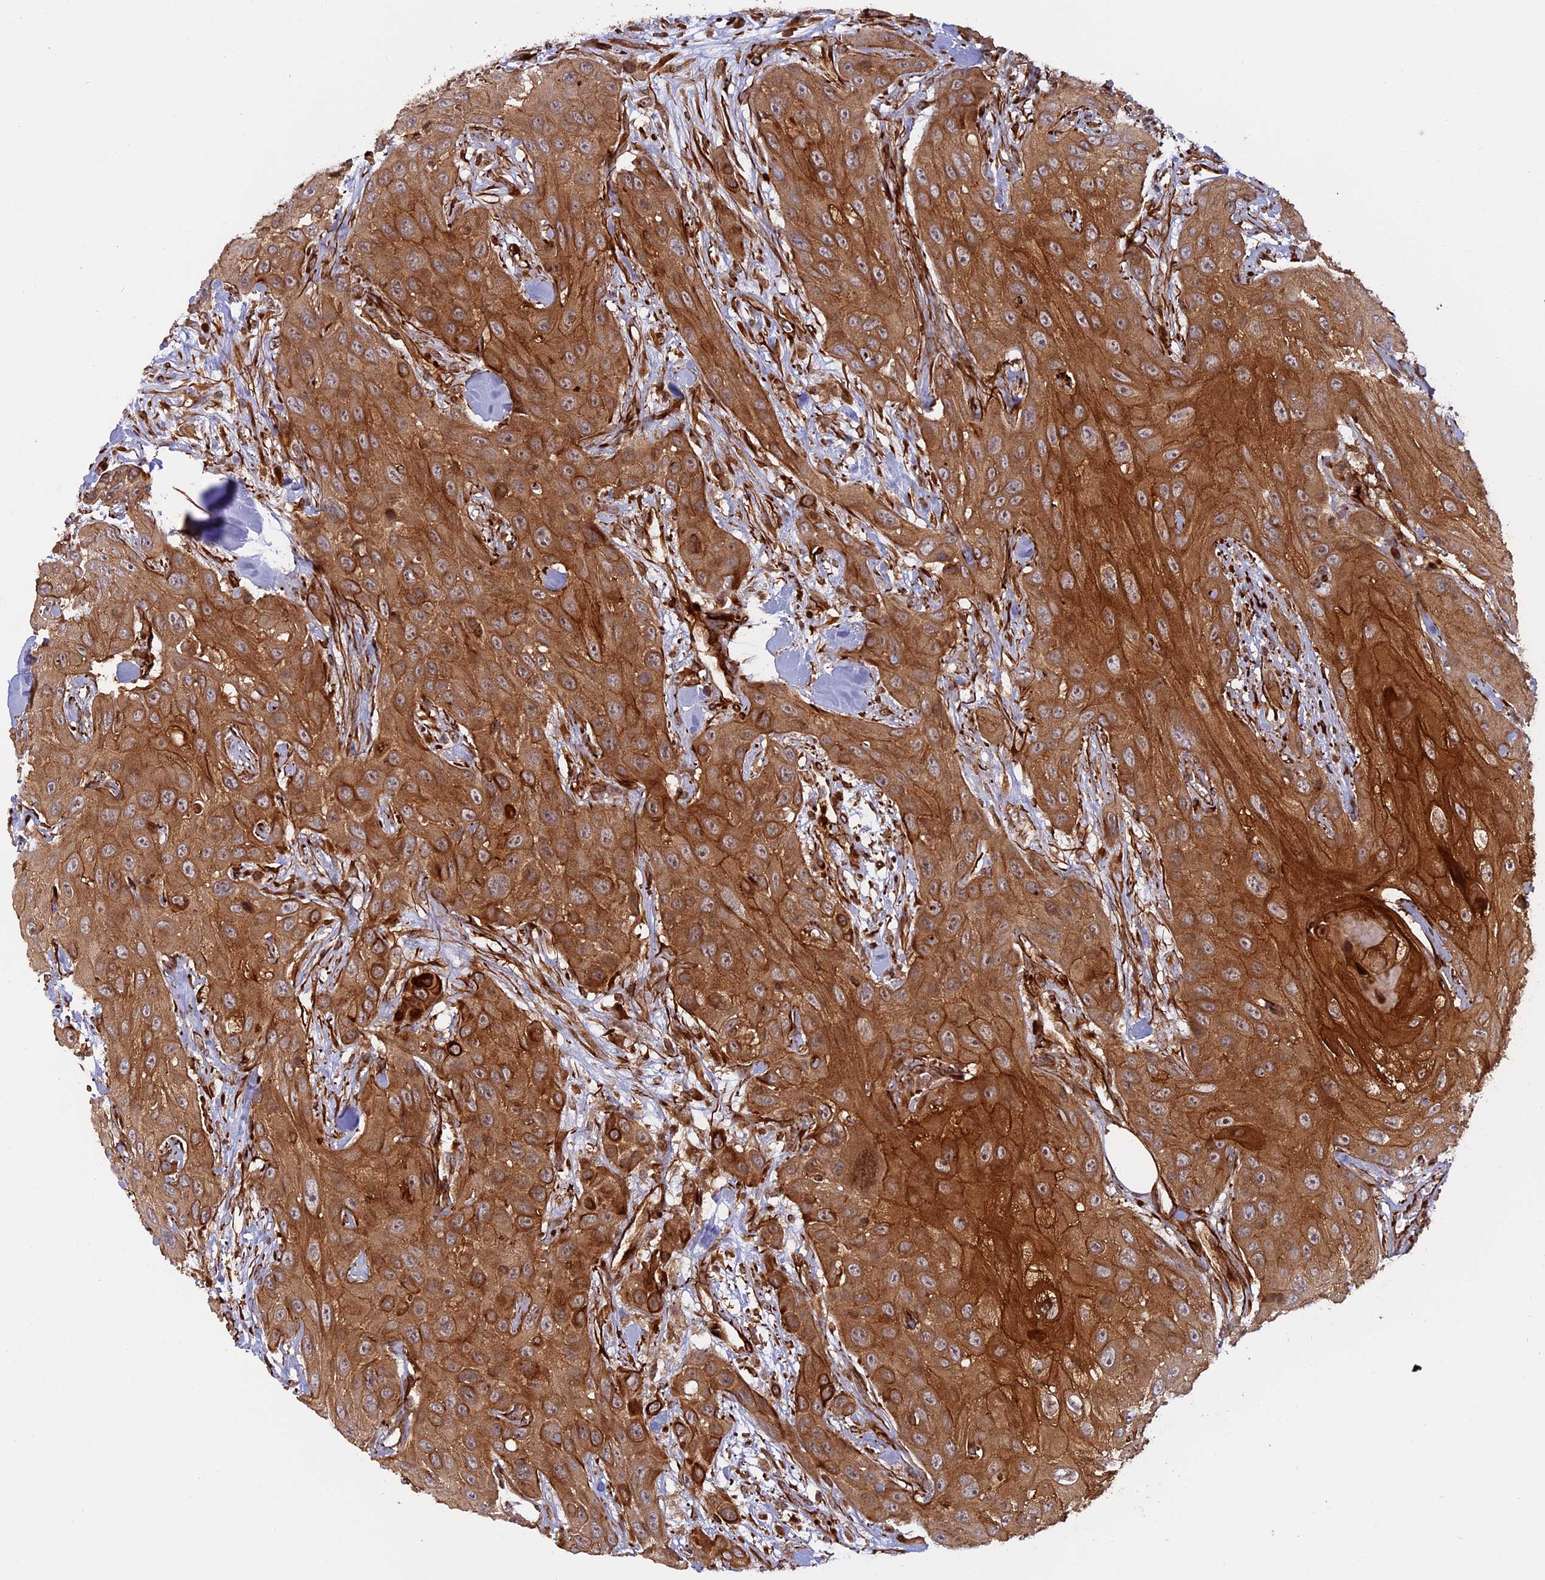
{"staining": {"intensity": "strong", "quantity": ">75%", "location": "cytoplasmic/membranous"}, "tissue": "head and neck cancer", "cell_type": "Tumor cells", "image_type": "cancer", "snomed": [{"axis": "morphology", "description": "Squamous cell carcinoma, NOS"}, {"axis": "topography", "description": "Head-Neck"}], "caption": "Human head and neck cancer (squamous cell carcinoma) stained with a brown dye exhibits strong cytoplasmic/membranous positive staining in about >75% of tumor cells.", "gene": "PHLDB3", "patient": {"sex": "male", "age": 81}}